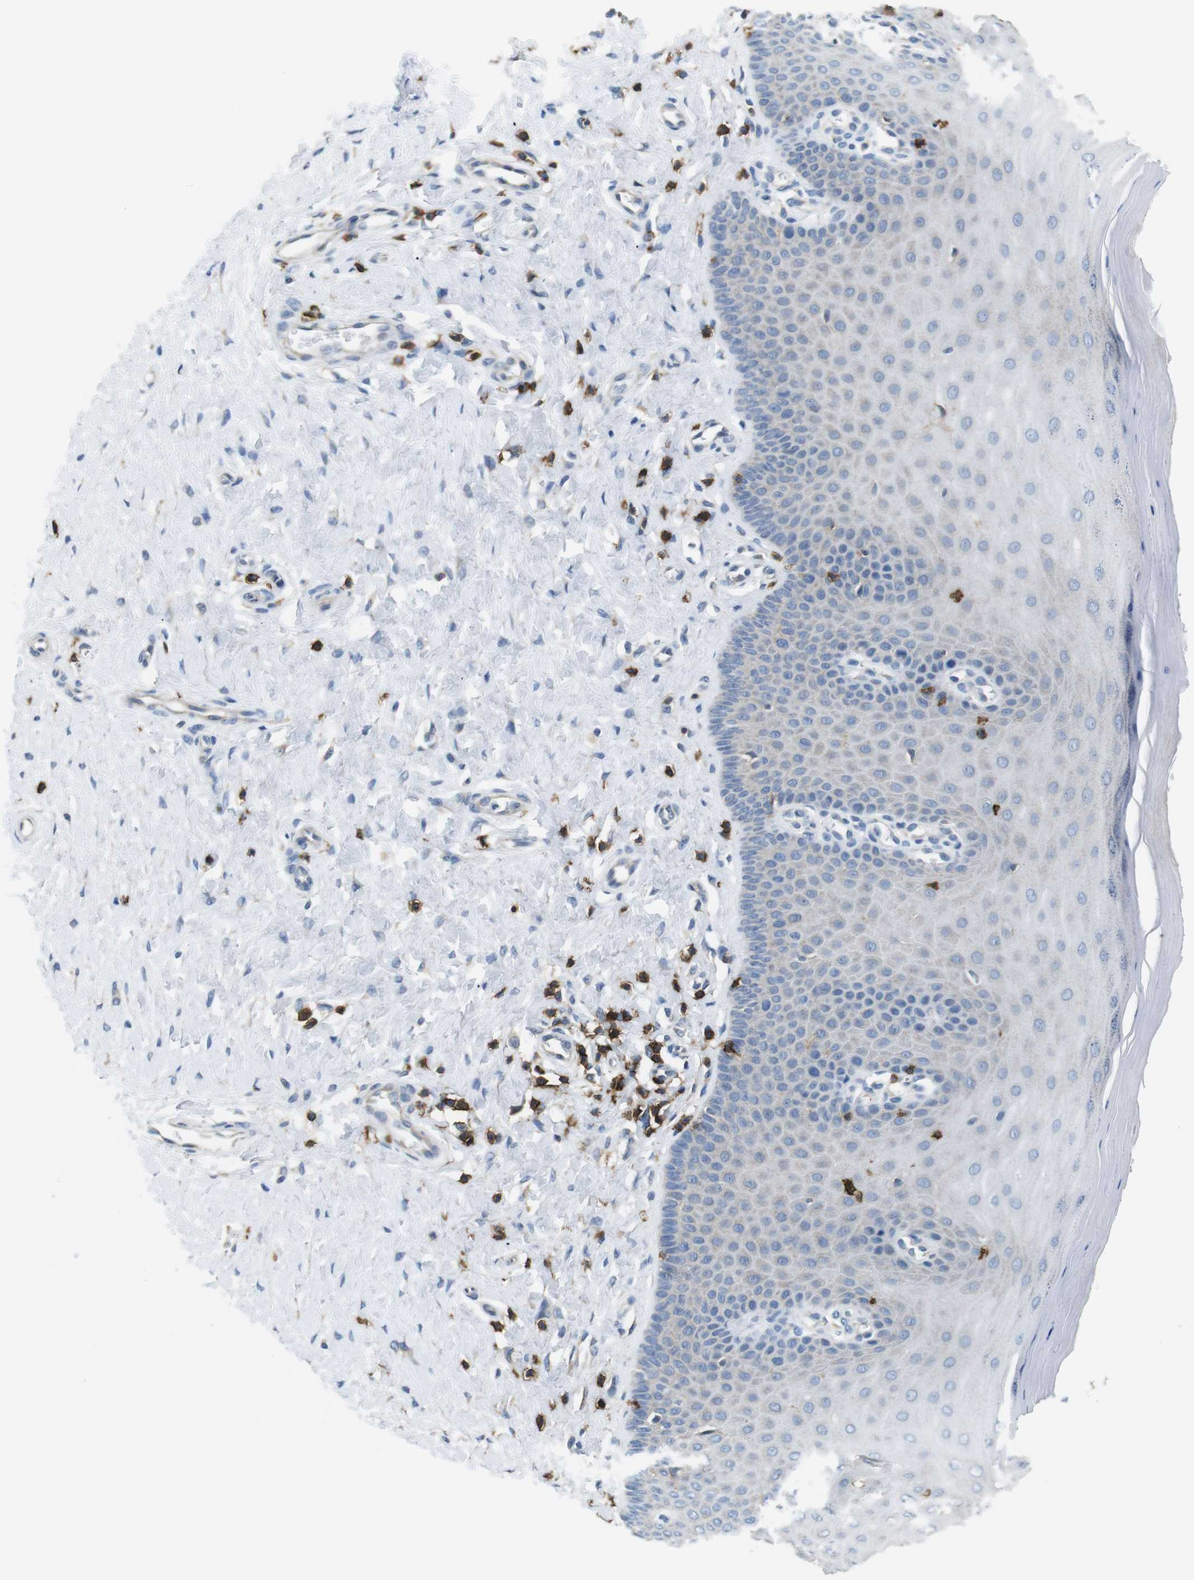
{"staining": {"intensity": "negative", "quantity": "none", "location": "none"}, "tissue": "cervix", "cell_type": "Squamous epithelial cells", "image_type": "normal", "snomed": [{"axis": "morphology", "description": "Normal tissue, NOS"}, {"axis": "topography", "description": "Cervix"}], "caption": "A photomicrograph of human cervix is negative for staining in squamous epithelial cells. (Immunohistochemistry, brightfield microscopy, high magnification).", "gene": "CD6", "patient": {"sex": "female", "age": 55}}